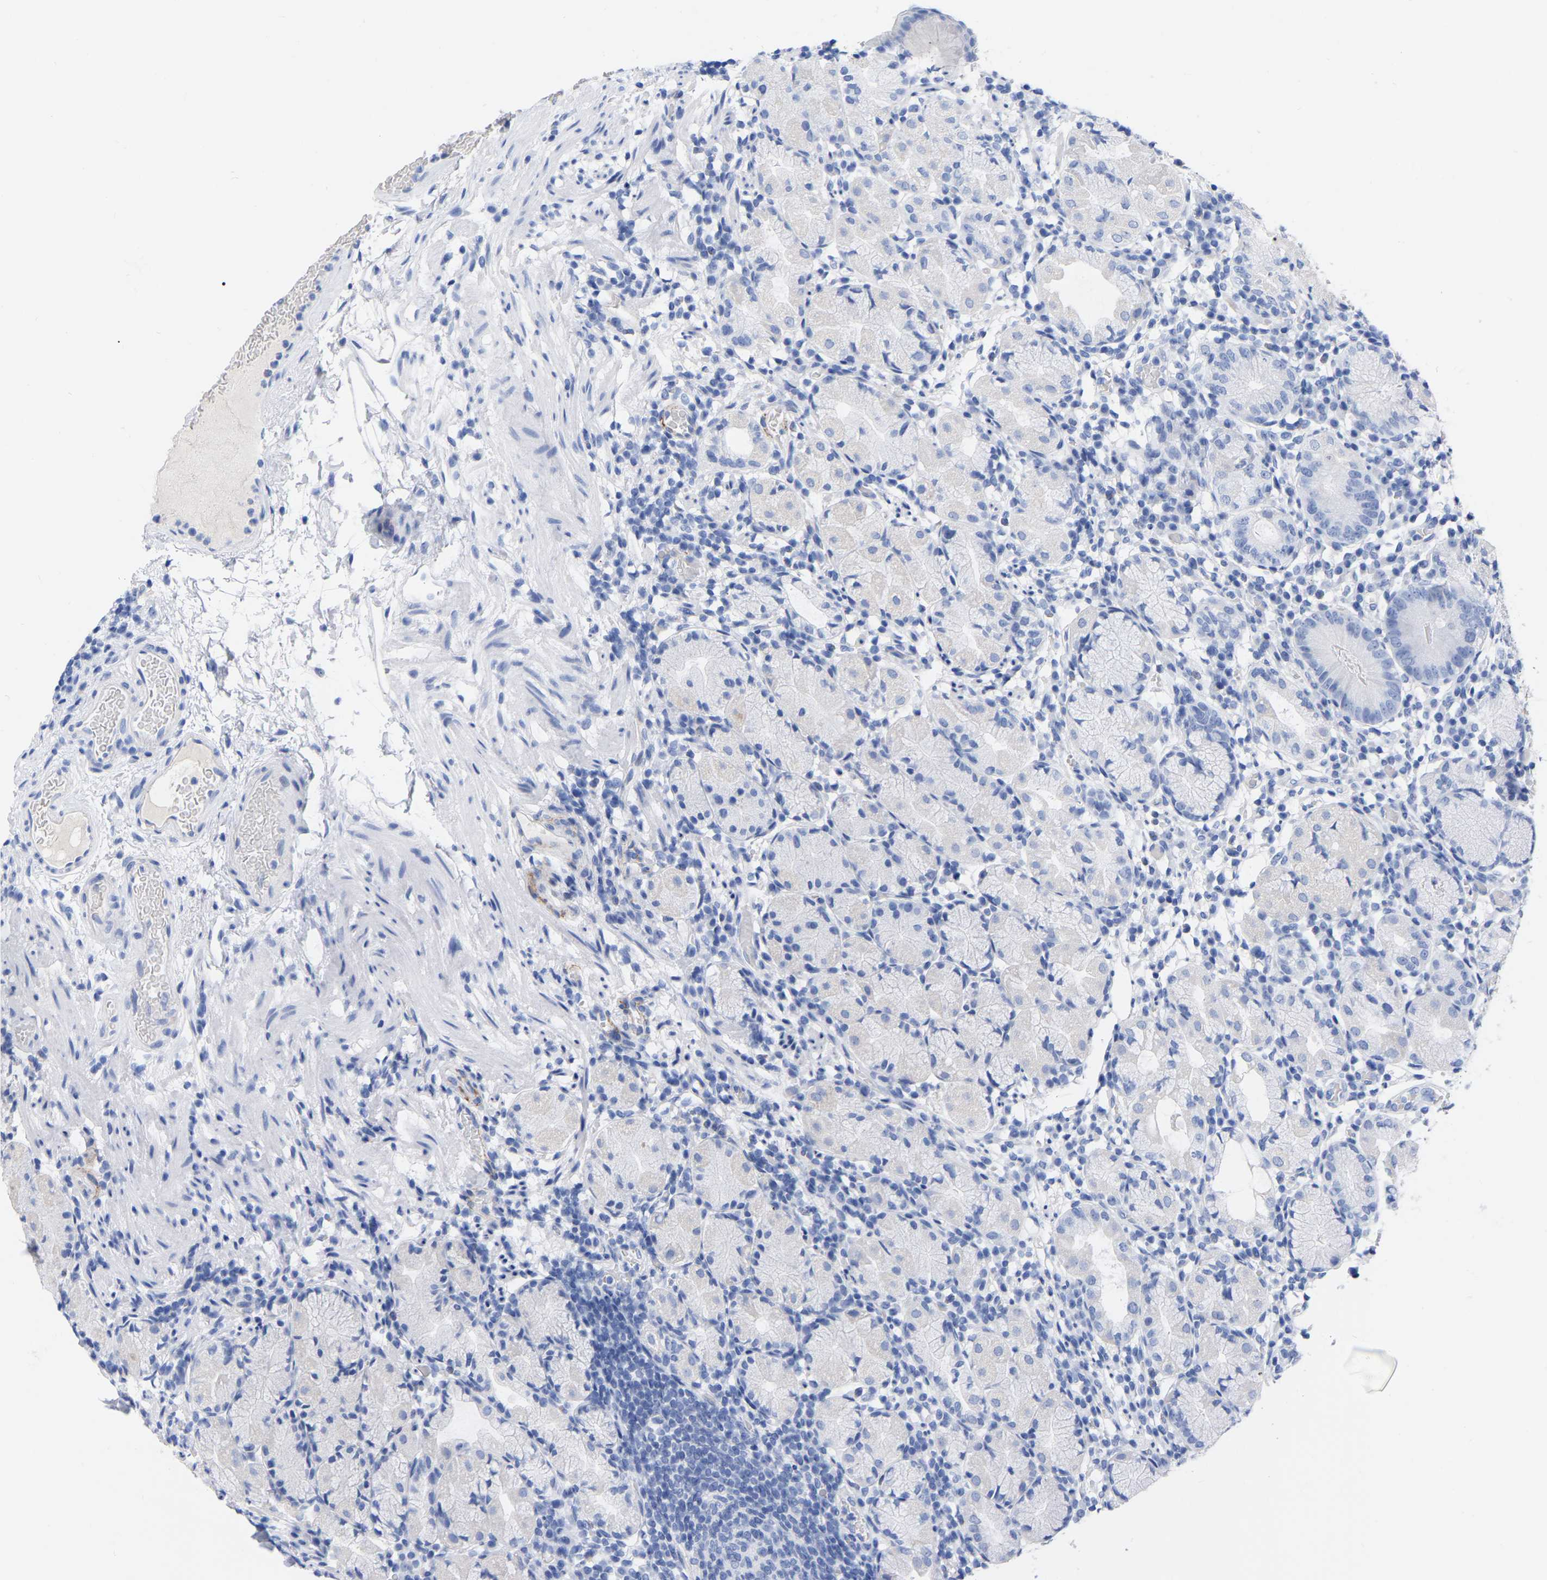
{"staining": {"intensity": "negative", "quantity": "none", "location": "none"}, "tissue": "stomach", "cell_type": "Glandular cells", "image_type": "normal", "snomed": [{"axis": "morphology", "description": "Normal tissue, NOS"}, {"axis": "topography", "description": "Stomach"}, {"axis": "topography", "description": "Stomach, lower"}], "caption": "Protein analysis of unremarkable stomach displays no significant expression in glandular cells. Nuclei are stained in blue.", "gene": "HAPLN1", "patient": {"sex": "female", "age": 75}}